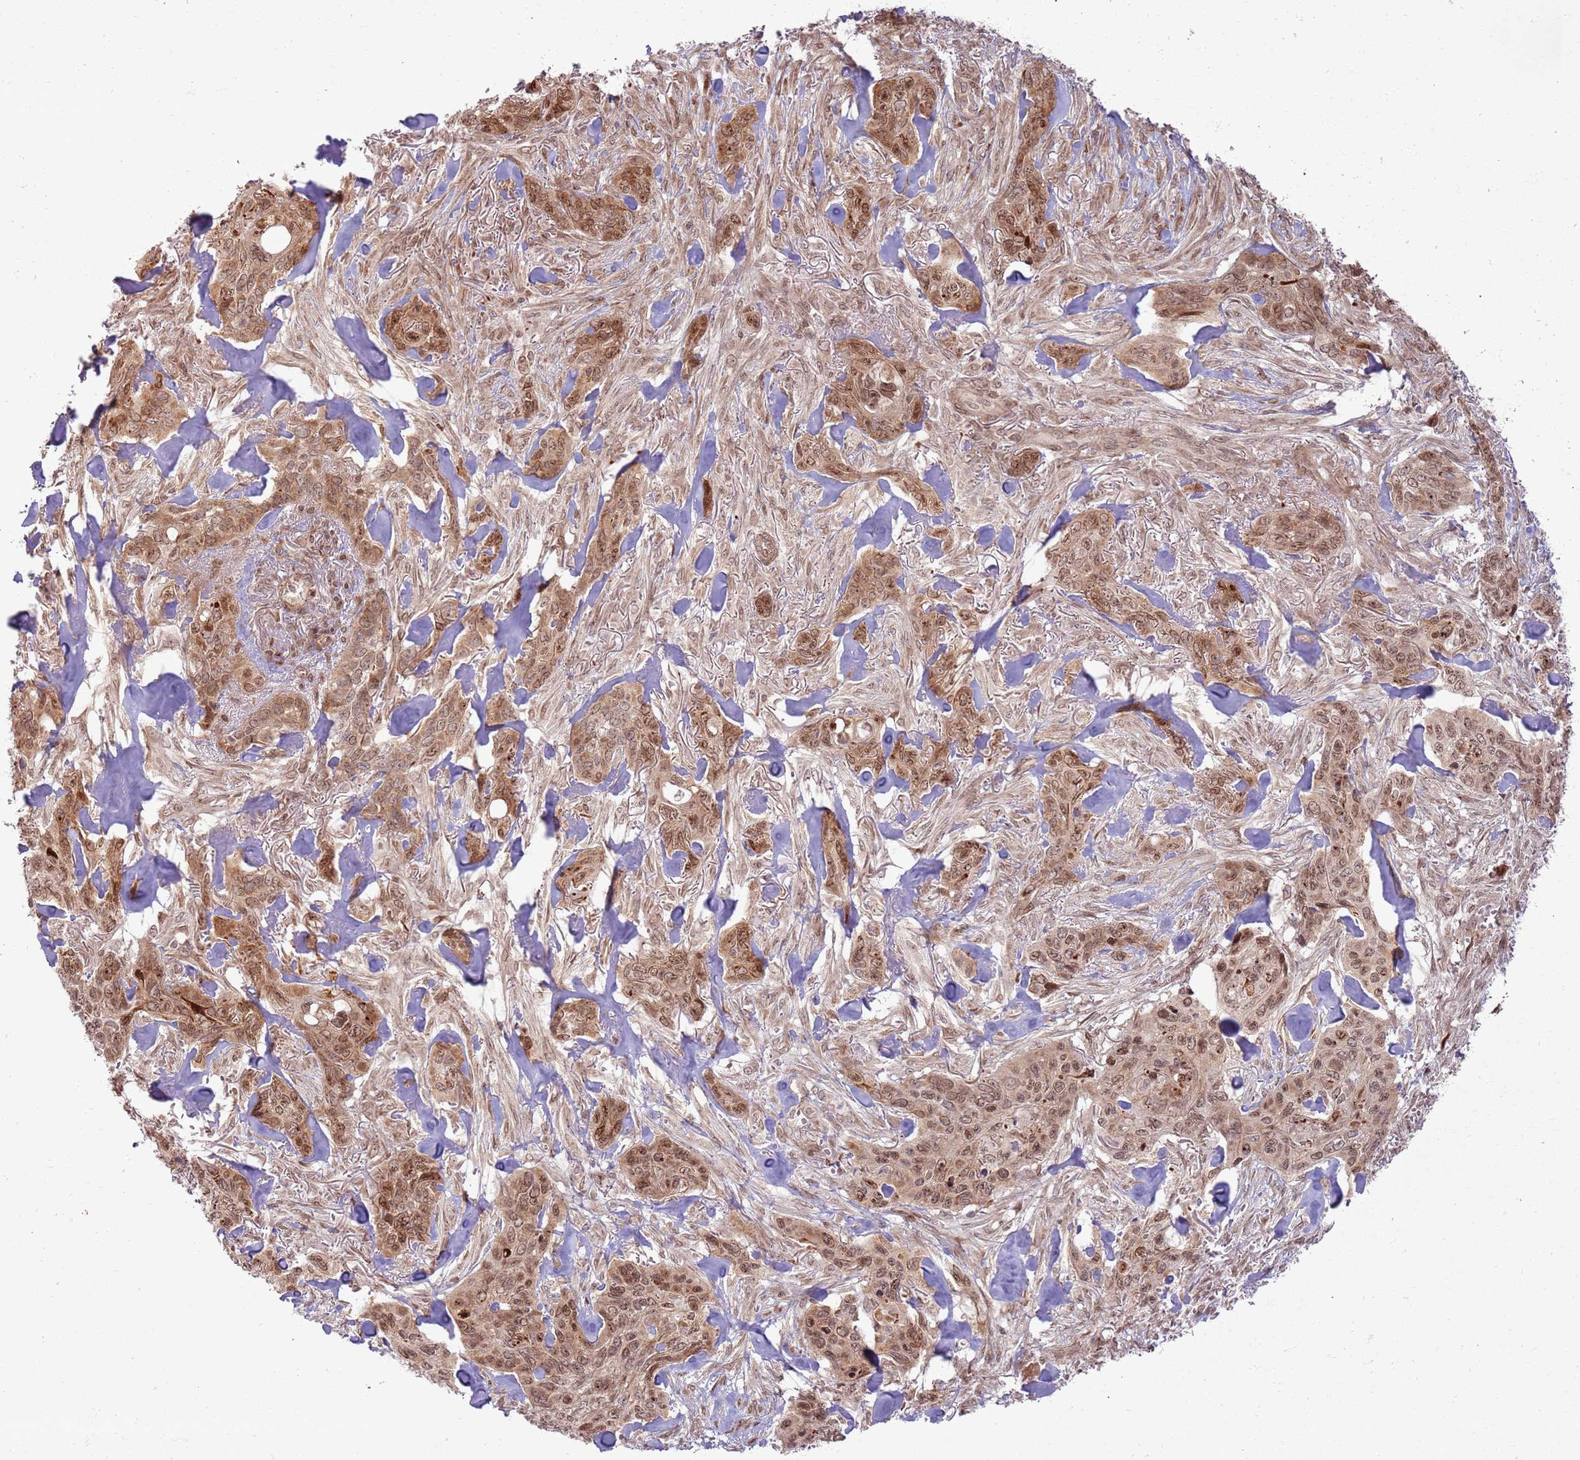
{"staining": {"intensity": "moderate", "quantity": ">75%", "location": "cytoplasmic/membranous,nuclear"}, "tissue": "skin cancer", "cell_type": "Tumor cells", "image_type": "cancer", "snomed": [{"axis": "morphology", "description": "Basal cell carcinoma"}, {"axis": "topography", "description": "Skin"}], "caption": "Skin cancer (basal cell carcinoma) tissue exhibits moderate cytoplasmic/membranous and nuclear staining in about >75% of tumor cells The staining is performed using DAB (3,3'-diaminobenzidine) brown chromogen to label protein expression. The nuclei are counter-stained blue using hematoxylin.", "gene": "KLHL36", "patient": {"sex": "male", "age": 86}}